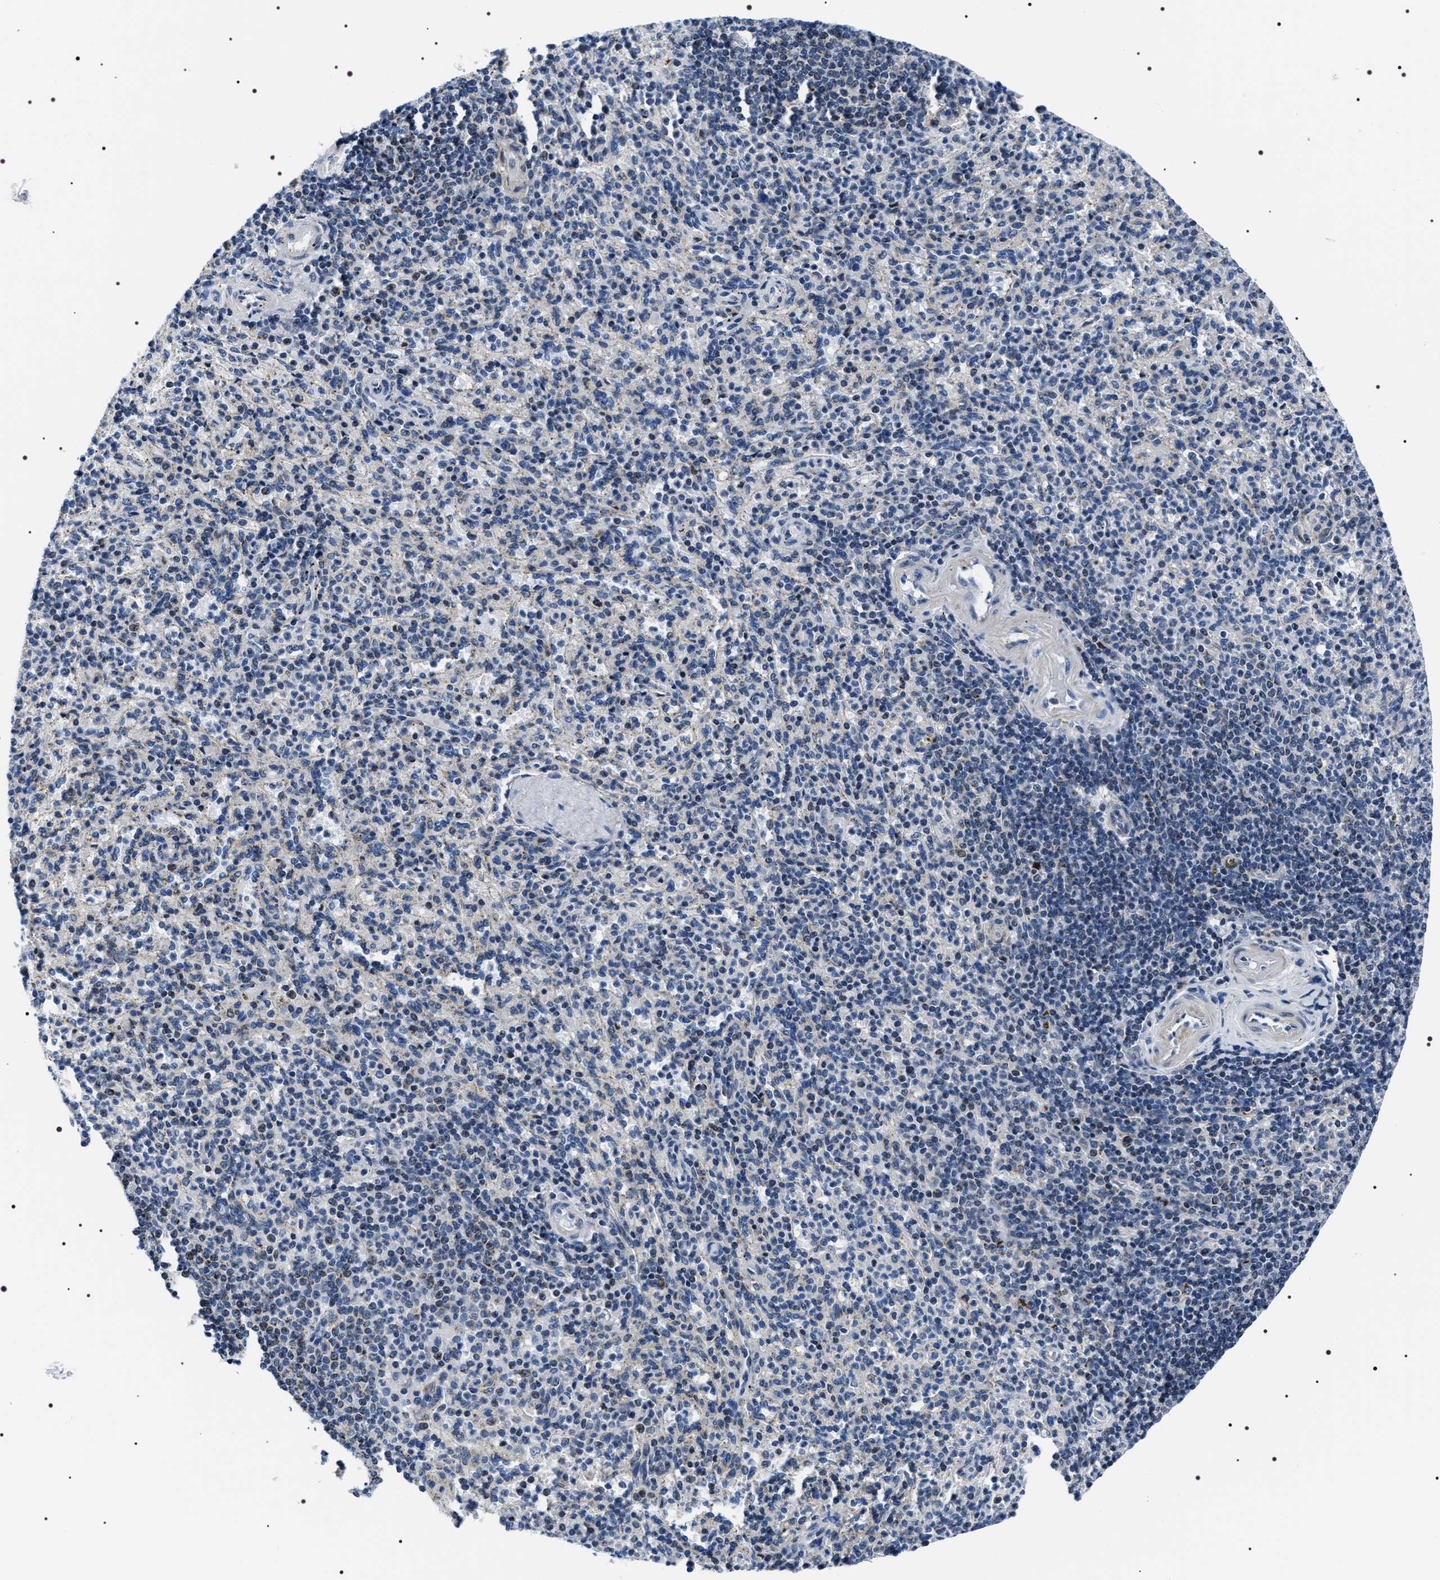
{"staining": {"intensity": "negative", "quantity": "none", "location": "none"}, "tissue": "spleen", "cell_type": "Cells in red pulp", "image_type": "normal", "snomed": [{"axis": "morphology", "description": "Normal tissue, NOS"}, {"axis": "topography", "description": "Spleen"}], "caption": "The IHC photomicrograph has no significant expression in cells in red pulp of spleen. (DAB IHC visualized using brightfield microscopy, high magnification).", "gene": "NTMT1", "patient": {"sex": "male", "age": 36}}